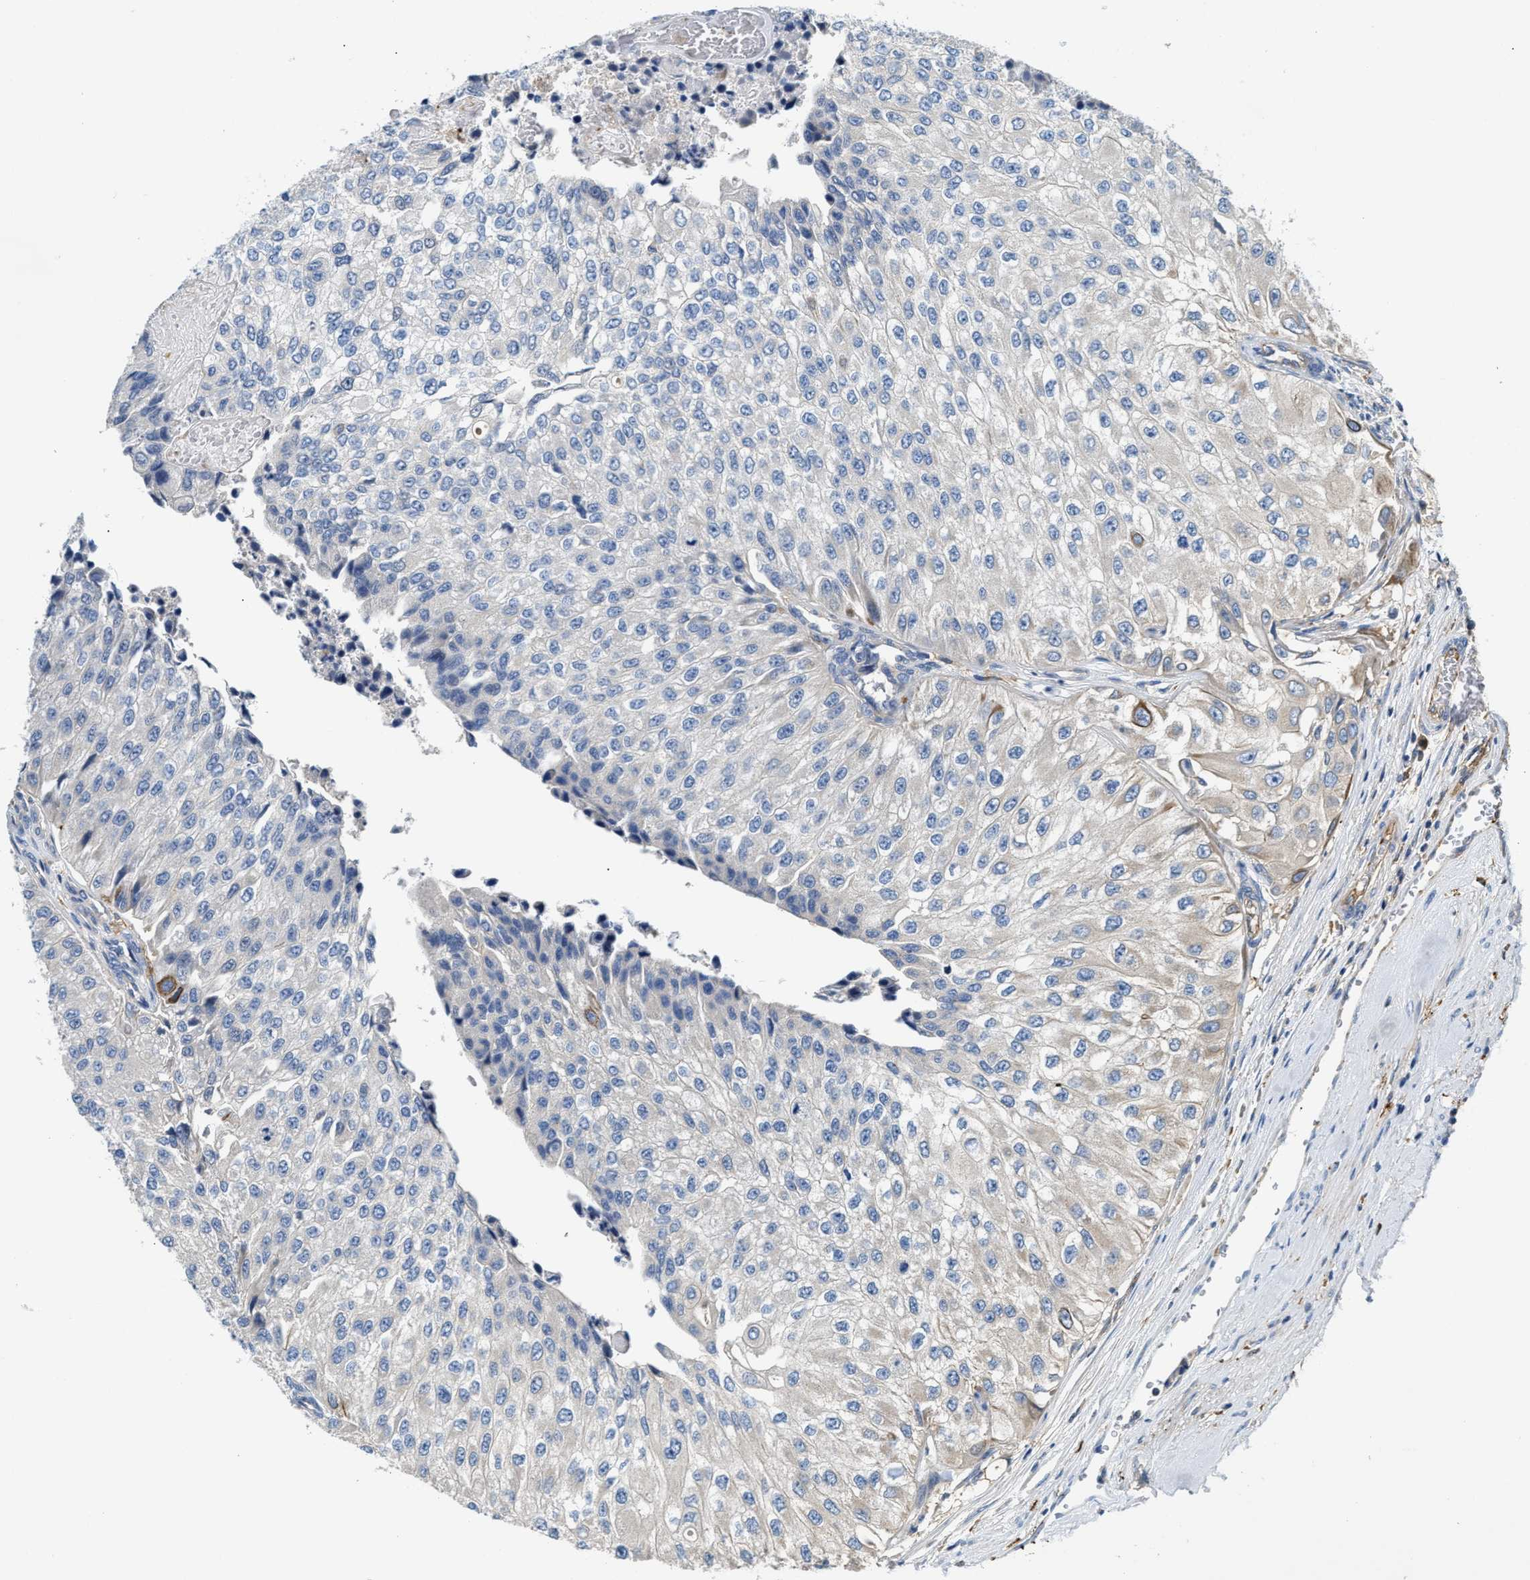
{"staining": {"intensity": "negative", "quantity": "none", "location": "none"}, "tissue": "urothelial cancer", "cell_type": "Tumor cells", "image_type": "cancer", "snomed": [{"axis": "morphology", "description": "Urothelial carcinoma, High grade"}, {"axis": "topography", "description": "Kidney"}, {"axis": "topography", "description": "Urinary bladder"}], "caption": "Tumor cells show no significant protein staining in high-grade urothelial carcinoma. The staining was performed using DAB (3,3'-diaminobenzidine) to visualize the protein expression in brown, while the nuclei were stained in blue with hematoxylin (Magnification: 20x).", "gene": "NSUN7", "patient": {"sex": "male", "age": 77}}